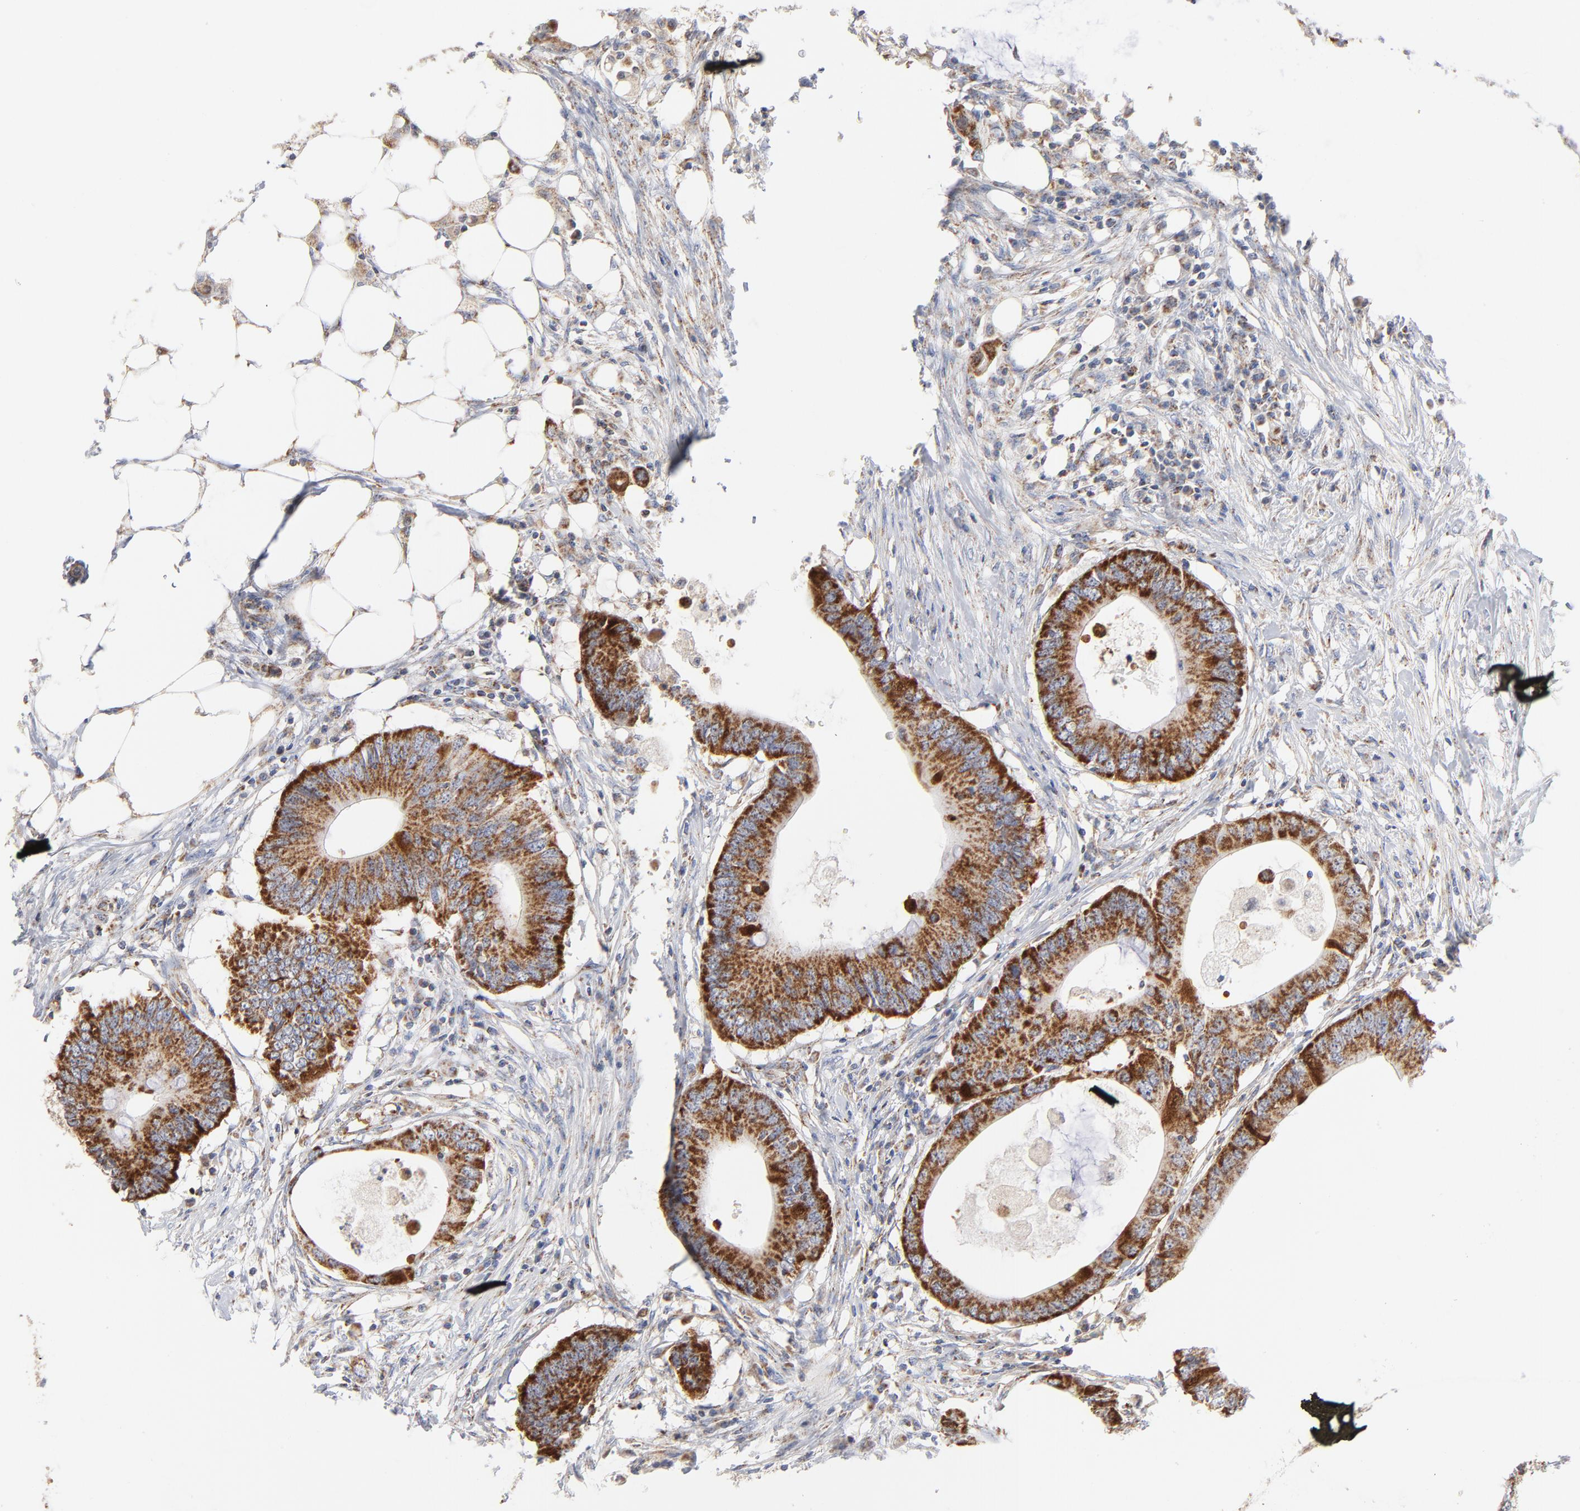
{"staining": {"intensity": "strong", "quantity": ">75%", "location": "cytoplasmic/membranous"}, "tissue": "colorectal cancer", "cell_type": "Tumor cells", "image_type": "cancer", "snomed": [{"axis": "morphology", "description": "Adenocarcinoma, NOS"}, {"axis": "topography", "description": "Colon"}], "caption": "Immunohistochemical staining of human adenocarcinoma (colorectal) reveals high levels of strong cytoplasmic/membranous protein expression in approximately >75% of tumor cells. Immunohistochemistry stains the protein of interest in brown and the nuclei are stained blue.", "gene": "DIABLO", "patient": {"sex": "male", "age": 71}}